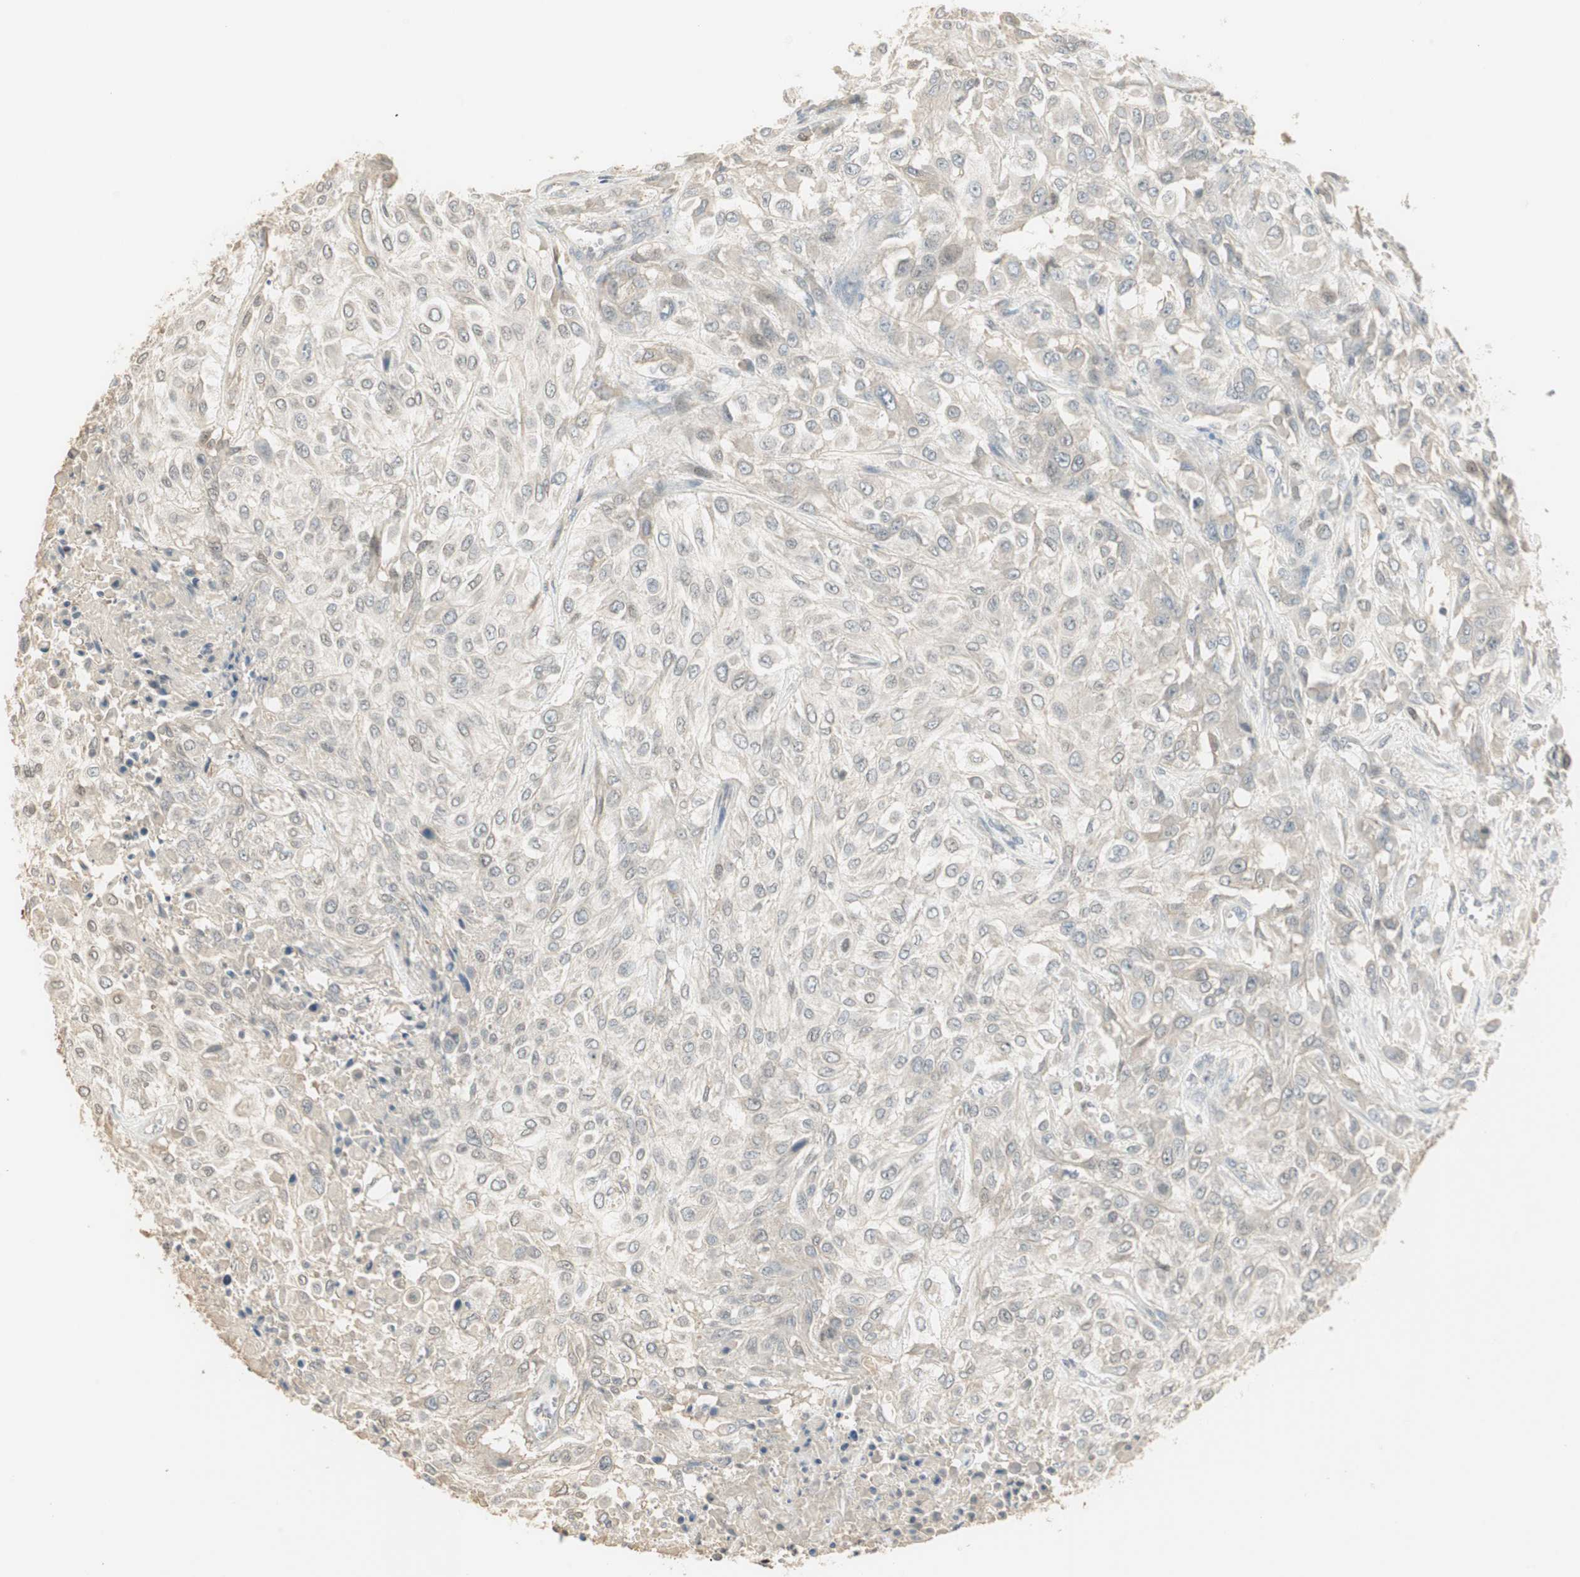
{"staining": {"intensity": "weak", "quantity": "<25%", "location": "cytoplasmic/membranous,nuclear"}, "tissue": "urothelial cancer", "cell_type": "Tumor cells", "image_type": "cancer", "snomed": [{"axis": "morphology", "description": "Urothelial carcinoma, High grade"}, {"axis": "topography", "description": "Urinary bladder"}], "caption": "This is an immunohistochemistry histopathology image of urothelial cancer. There is no staining in tumor cells.", "gene": "RUNX2", "patient": {"sex": "male", "age": 57}}